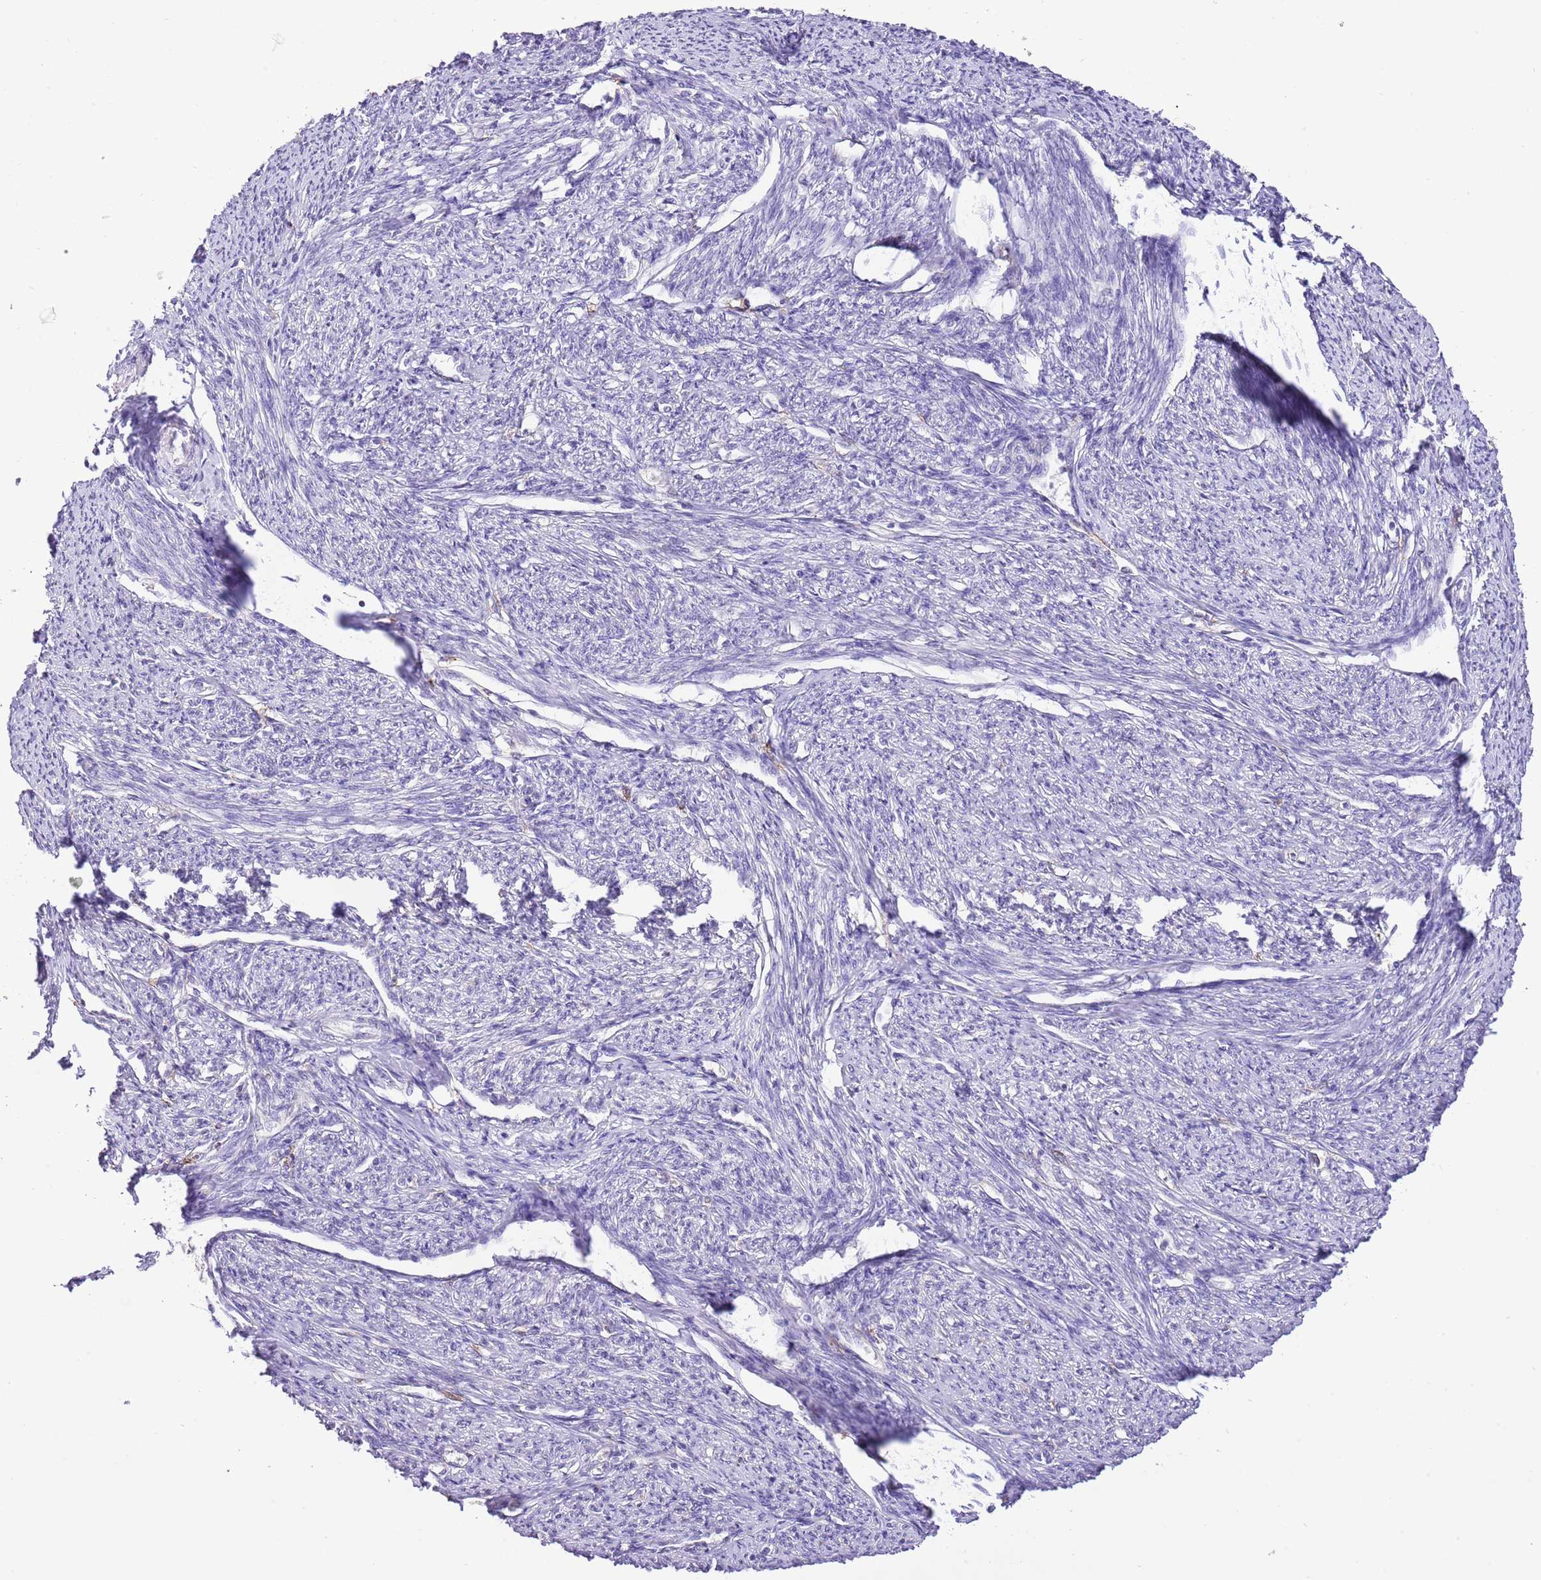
{"staining": {"intensity": "weak", "quantity": "25%-75%", "location": "nuclear"}, "tissue": "smooth muscle", "cell_type": "Smooth muscle cells", "image_type": "normal", "snomed": [{"axis": "morphology", "description": "Normal tissue, NOS"}, {"axis": "topography", "description": "Smooth muscle"}, {"axis": "topography", "description": "Uterus"}], "caption": "Protein expression by IHC exhibits weak nuclear positivity in approximately 25%-75% of smooth muscle cells in normal smooth muscle. (DAB (3,3'-diaminobenzidine) IHC with brightfield microscopy, high magnification).", "gene": "IZUMO4", "patient": {"sex": "female", "age": 59}}